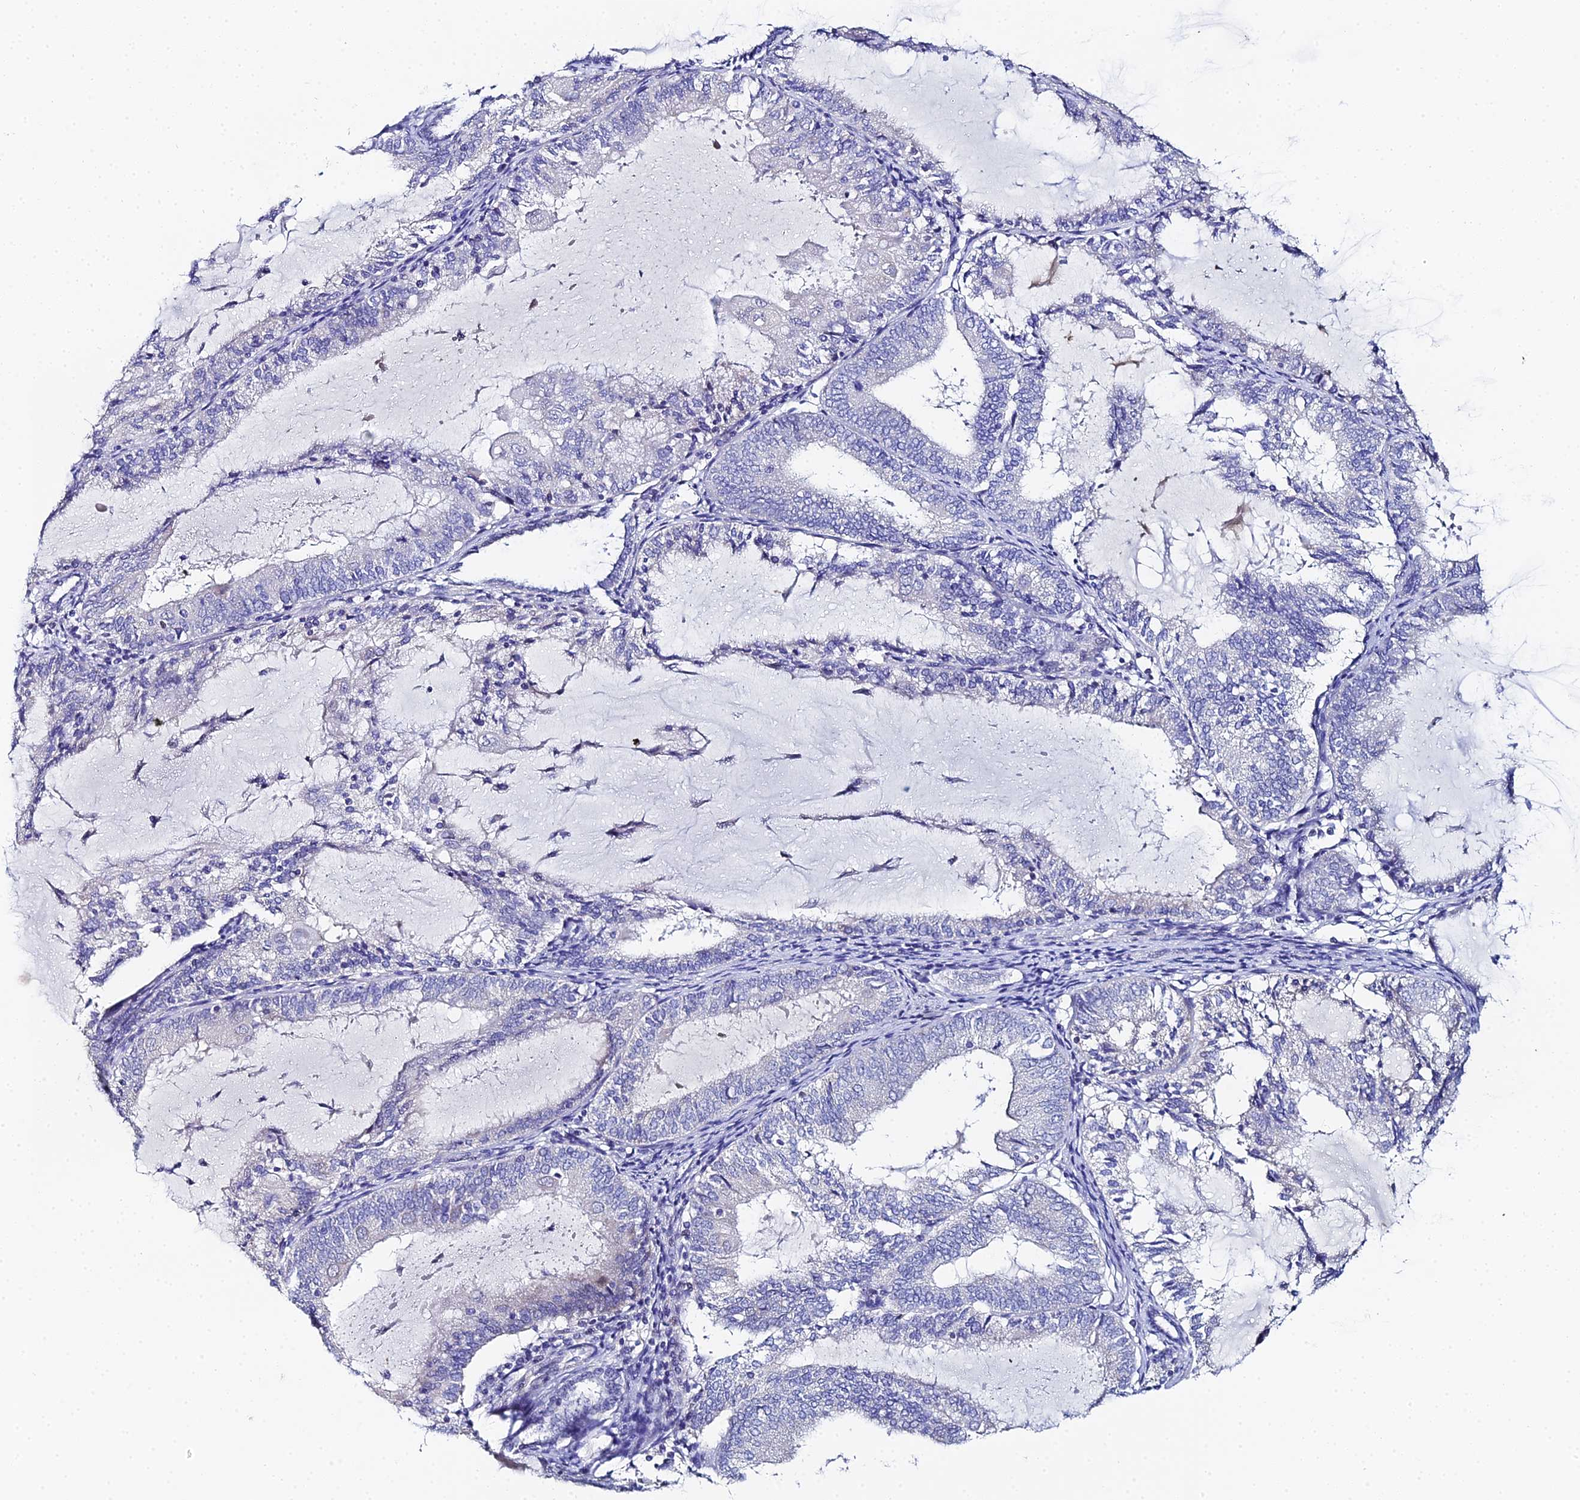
{"staining": {"intensity": "negative", "quantity": "none", "location": "none"}, "tissue": "endometrial cancer", "cell_type": "Tumor cells", "image_type": "cancer", "snomed": [{"axis": "morphology", "description": "Adenocarcinoma, NOS"}, {"axis": "topography", "description": "Endometrium"}], "caption": "This is an IHC photomicrograph of adenocarcinoma (endometrial). There is no positivity in tumor cells.", "gene": "OCM", "patient": {"sex": "female", "age": 81}}